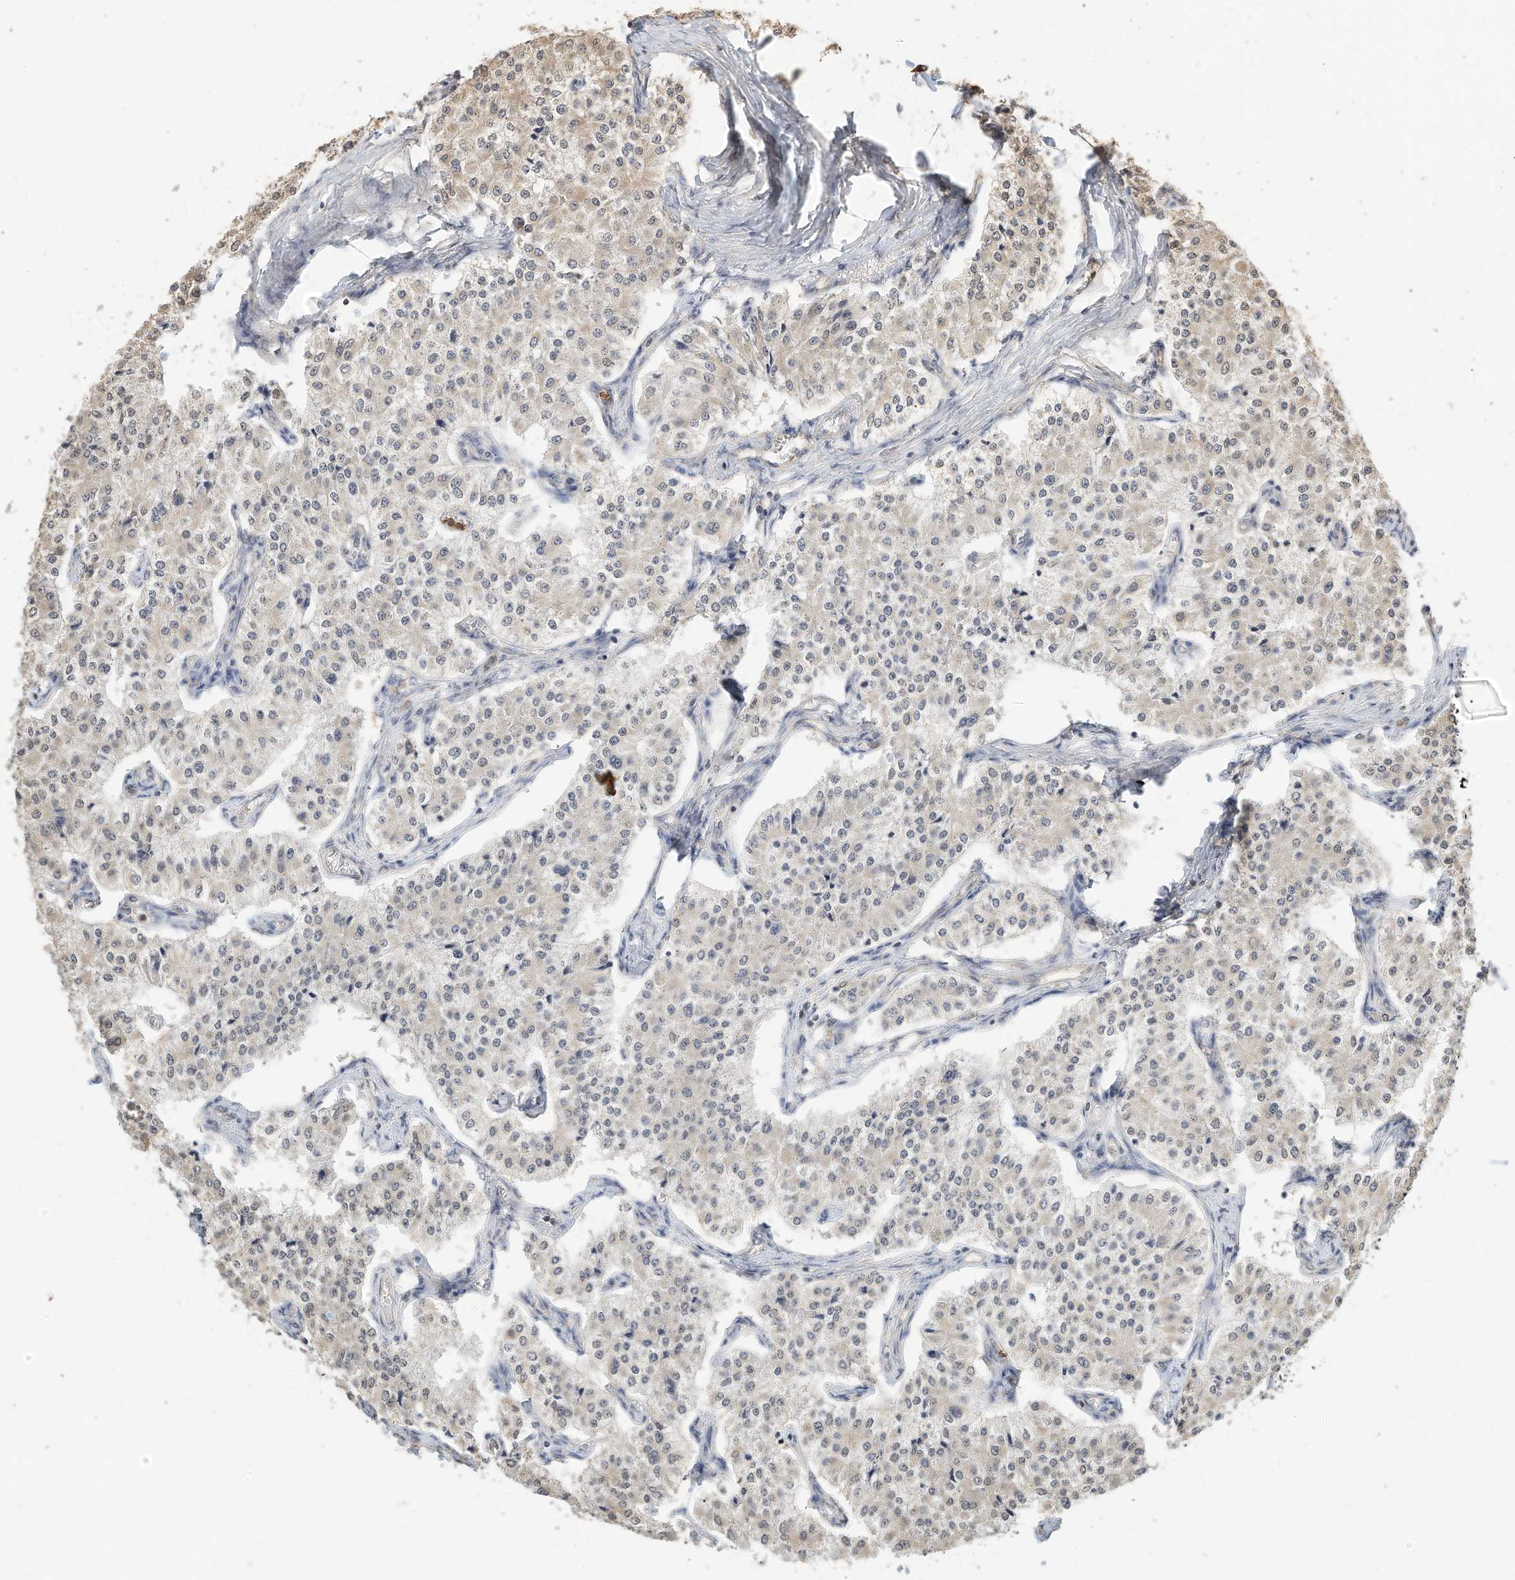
{"staining": {"intensity": "weak", "quantity": "<25%", "location": "nuclear"}, "tissue": "carcinoid", "cell_type": "Tumor cells", "image_type": "cancer", "snomed": [{"axis": "morphology", "description": "Carcinoid, malignant, NOS"}, {"axis": "topography", "description": "Colon"}], "caption": "High magnification brightfield microscopy of malignant carcinoid stained with DAB (3,3'-diaminobenzidine) (brown) and counterstained with hematoxylin (blue): tumor cells show no significant expression.", "gene": "OFD1", "patient": {"sex": "female", "age": 52}}